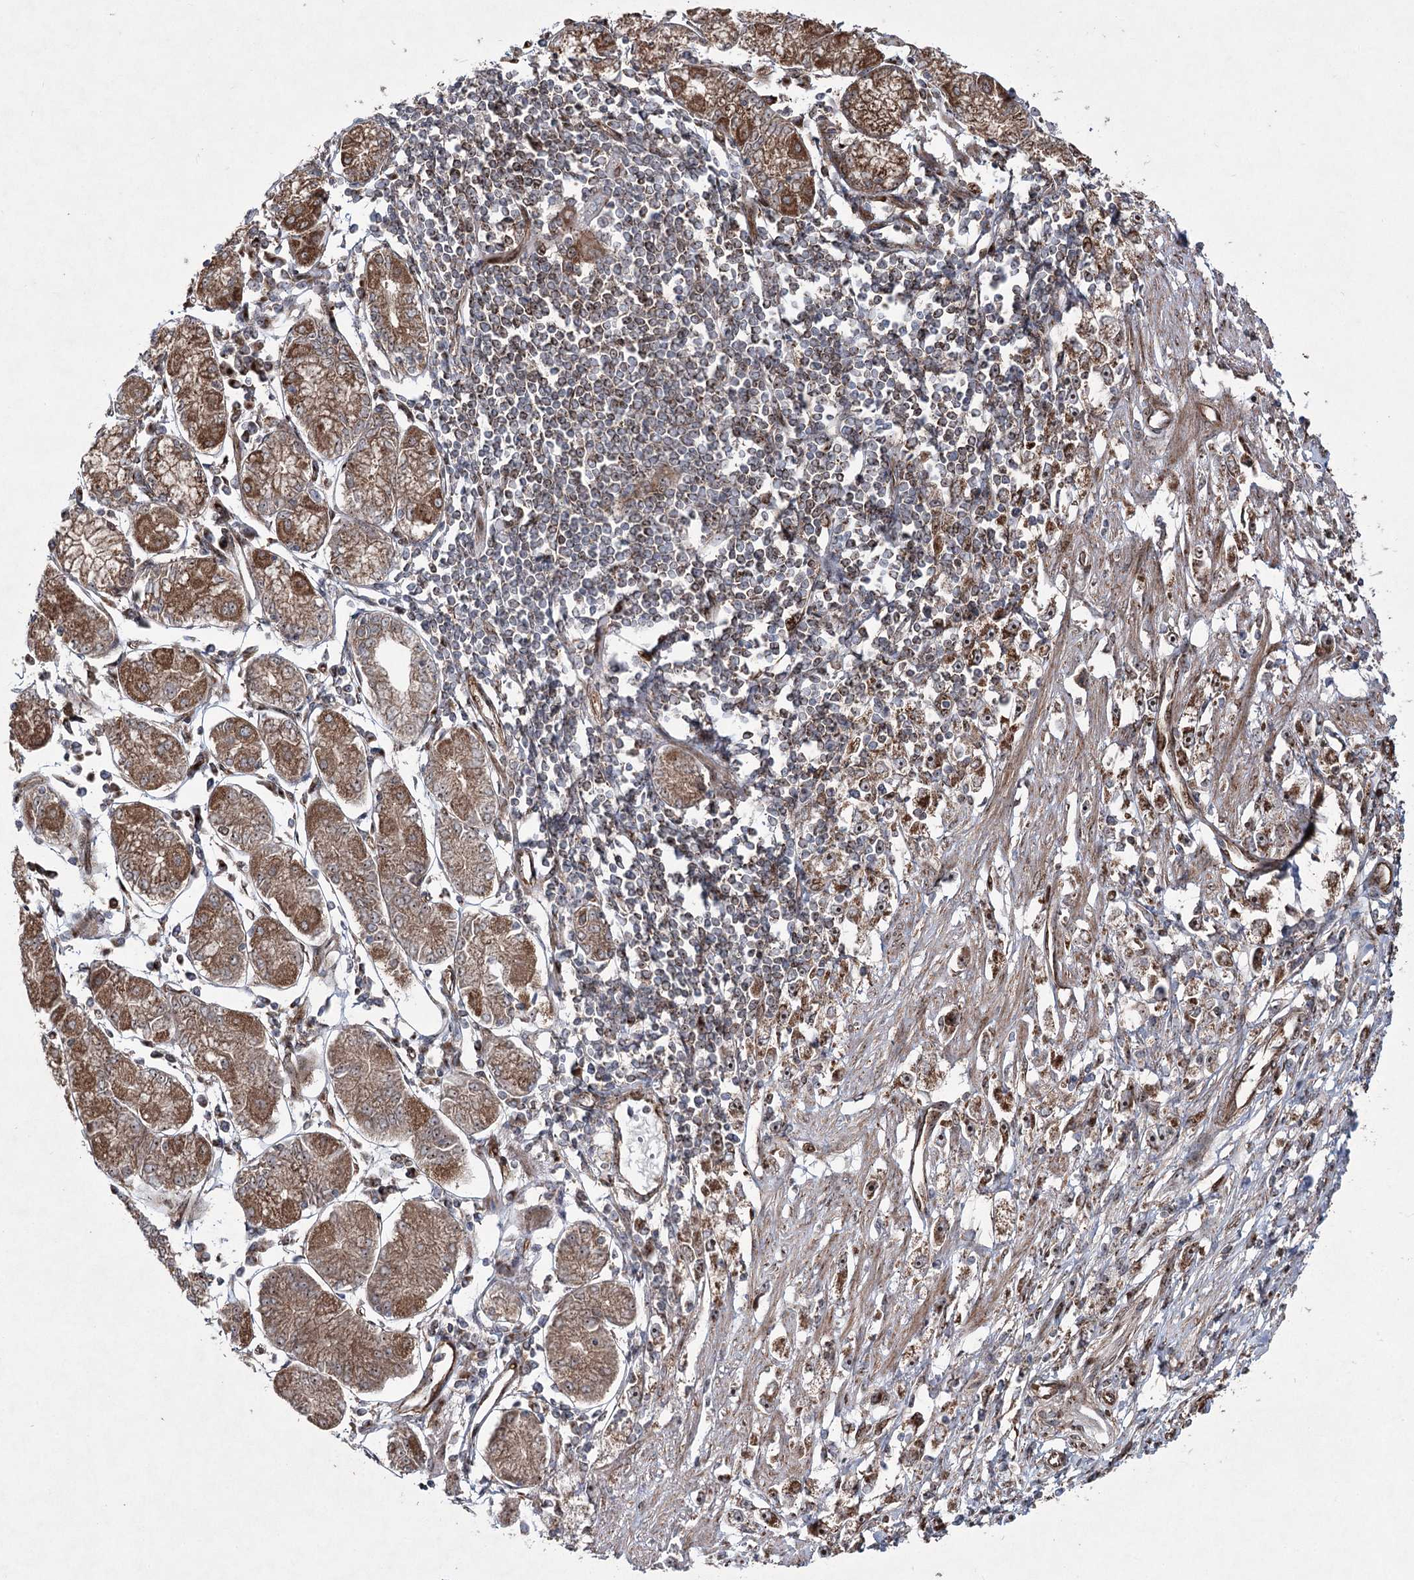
{"staining": {"intensity": "moderate", "quantity": ">75%", "location": "cytoplasmic/membranous,nuclear"}, "tissue": "stomach cancer", "cell_type": "Tumor cells", "image_type": "cancer", "snomed": [{"axis": "morphology", "description": "Adenocarcinoma, NOS"}, {"axis": "topography", "description": "Stomach"}], "caption": "Adenocarcinoma (stomach) was stained to show a protein in brown. There is medium levels of moderate cytoplasmic/membranous and nuclear expression in about >75% of tumor cells.", "gene": "SERINC5", "patient": {"sex": "female", "age": 59}}